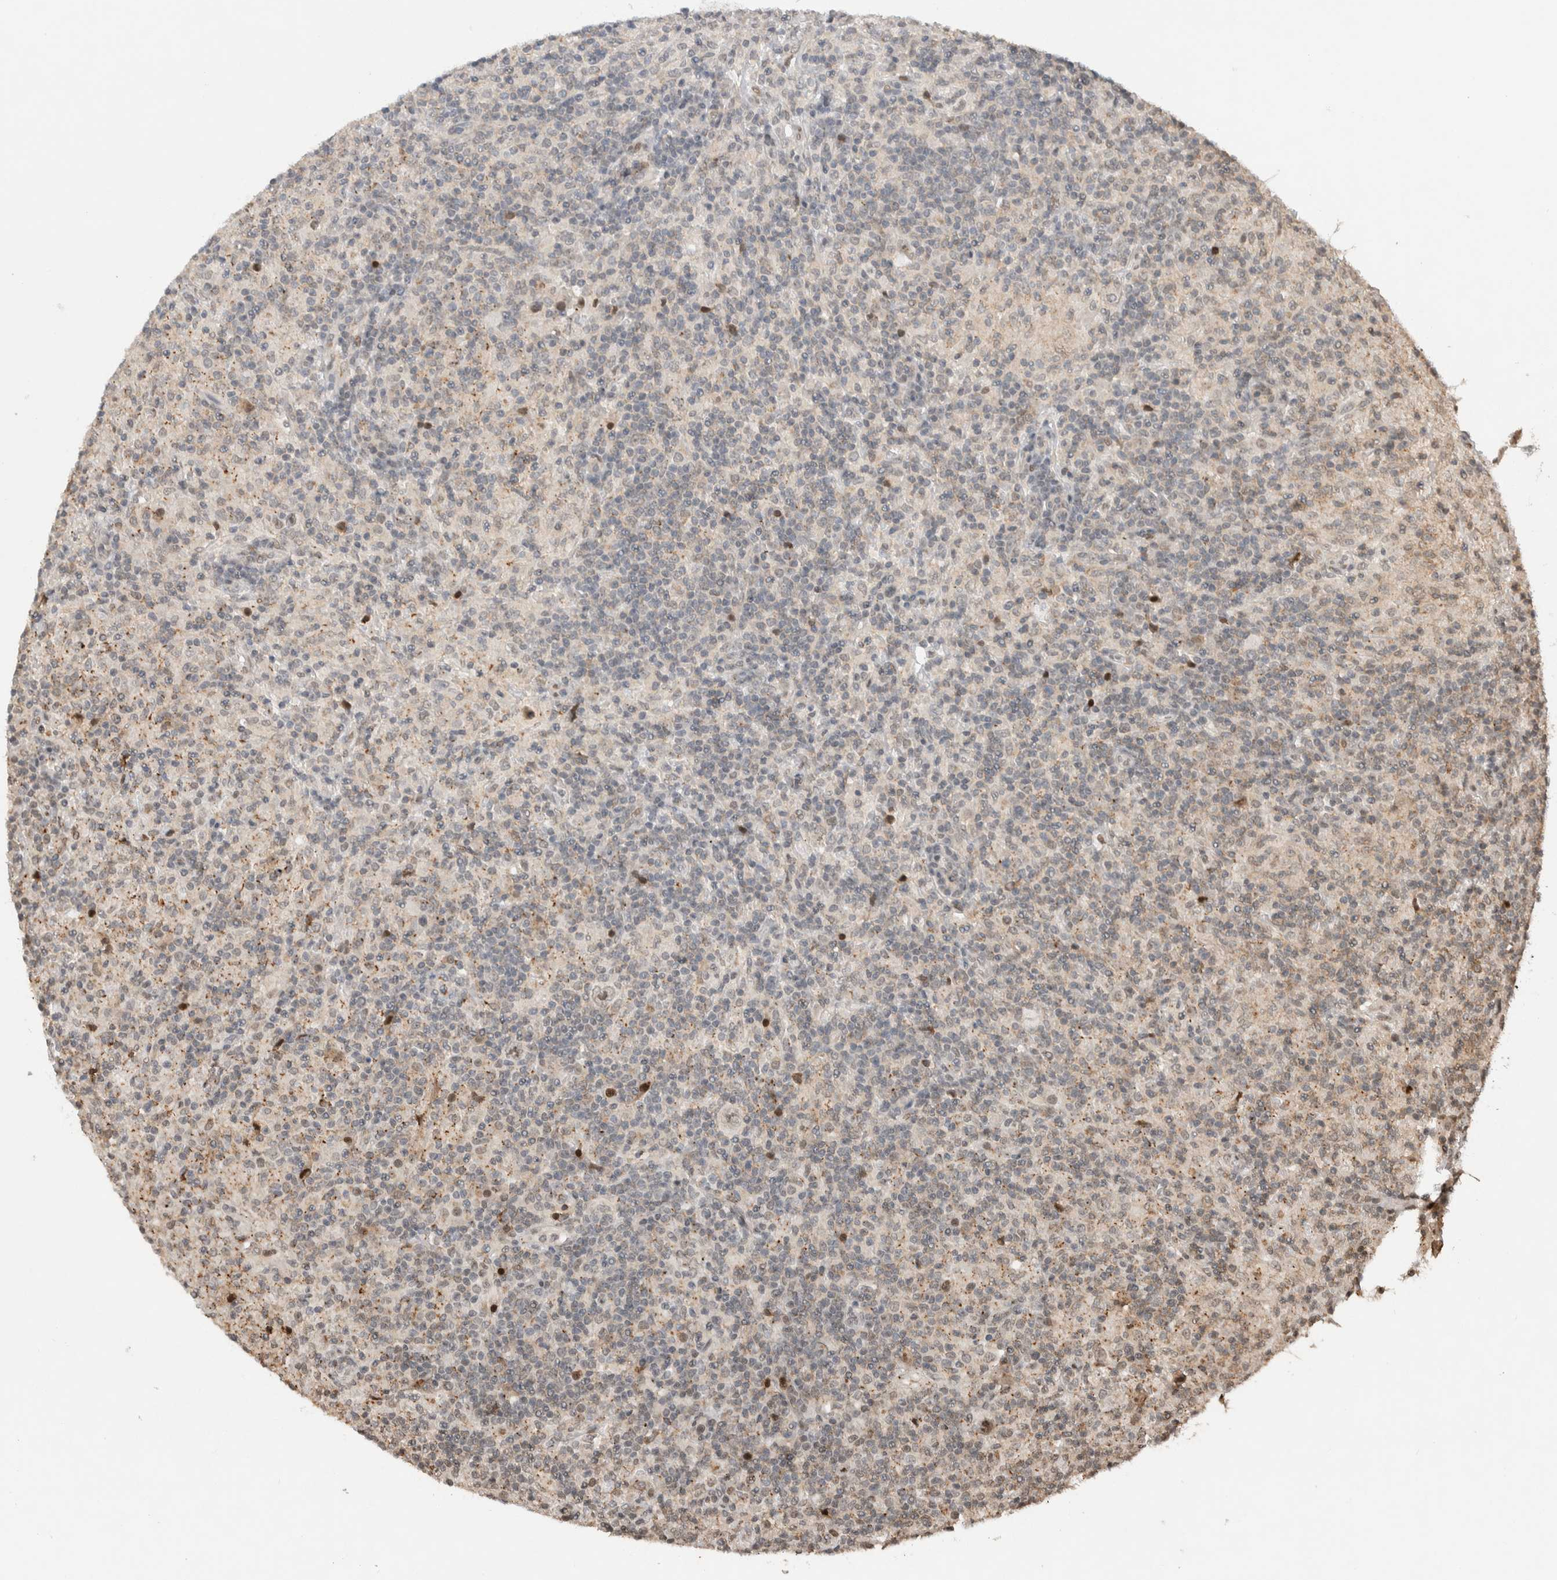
{"staining": {"intensity": "negative", "quantity": "none", "location": "none"}, "tissue": "lymphoma", "cell_type": "Tumor cells", "image_type": "cancer", "snomed": [{"axis": "morphology", "description": "Hodgkin's disease, NOS"}, {"axis": "topography", "description": "Lymph node"}], "caption": "Immunohistochemical staining of human lymphoma reveals no significant positivity in tumor cells.", "gene": "ZNF521", "patient": {"sex": "male", "age": 70}}